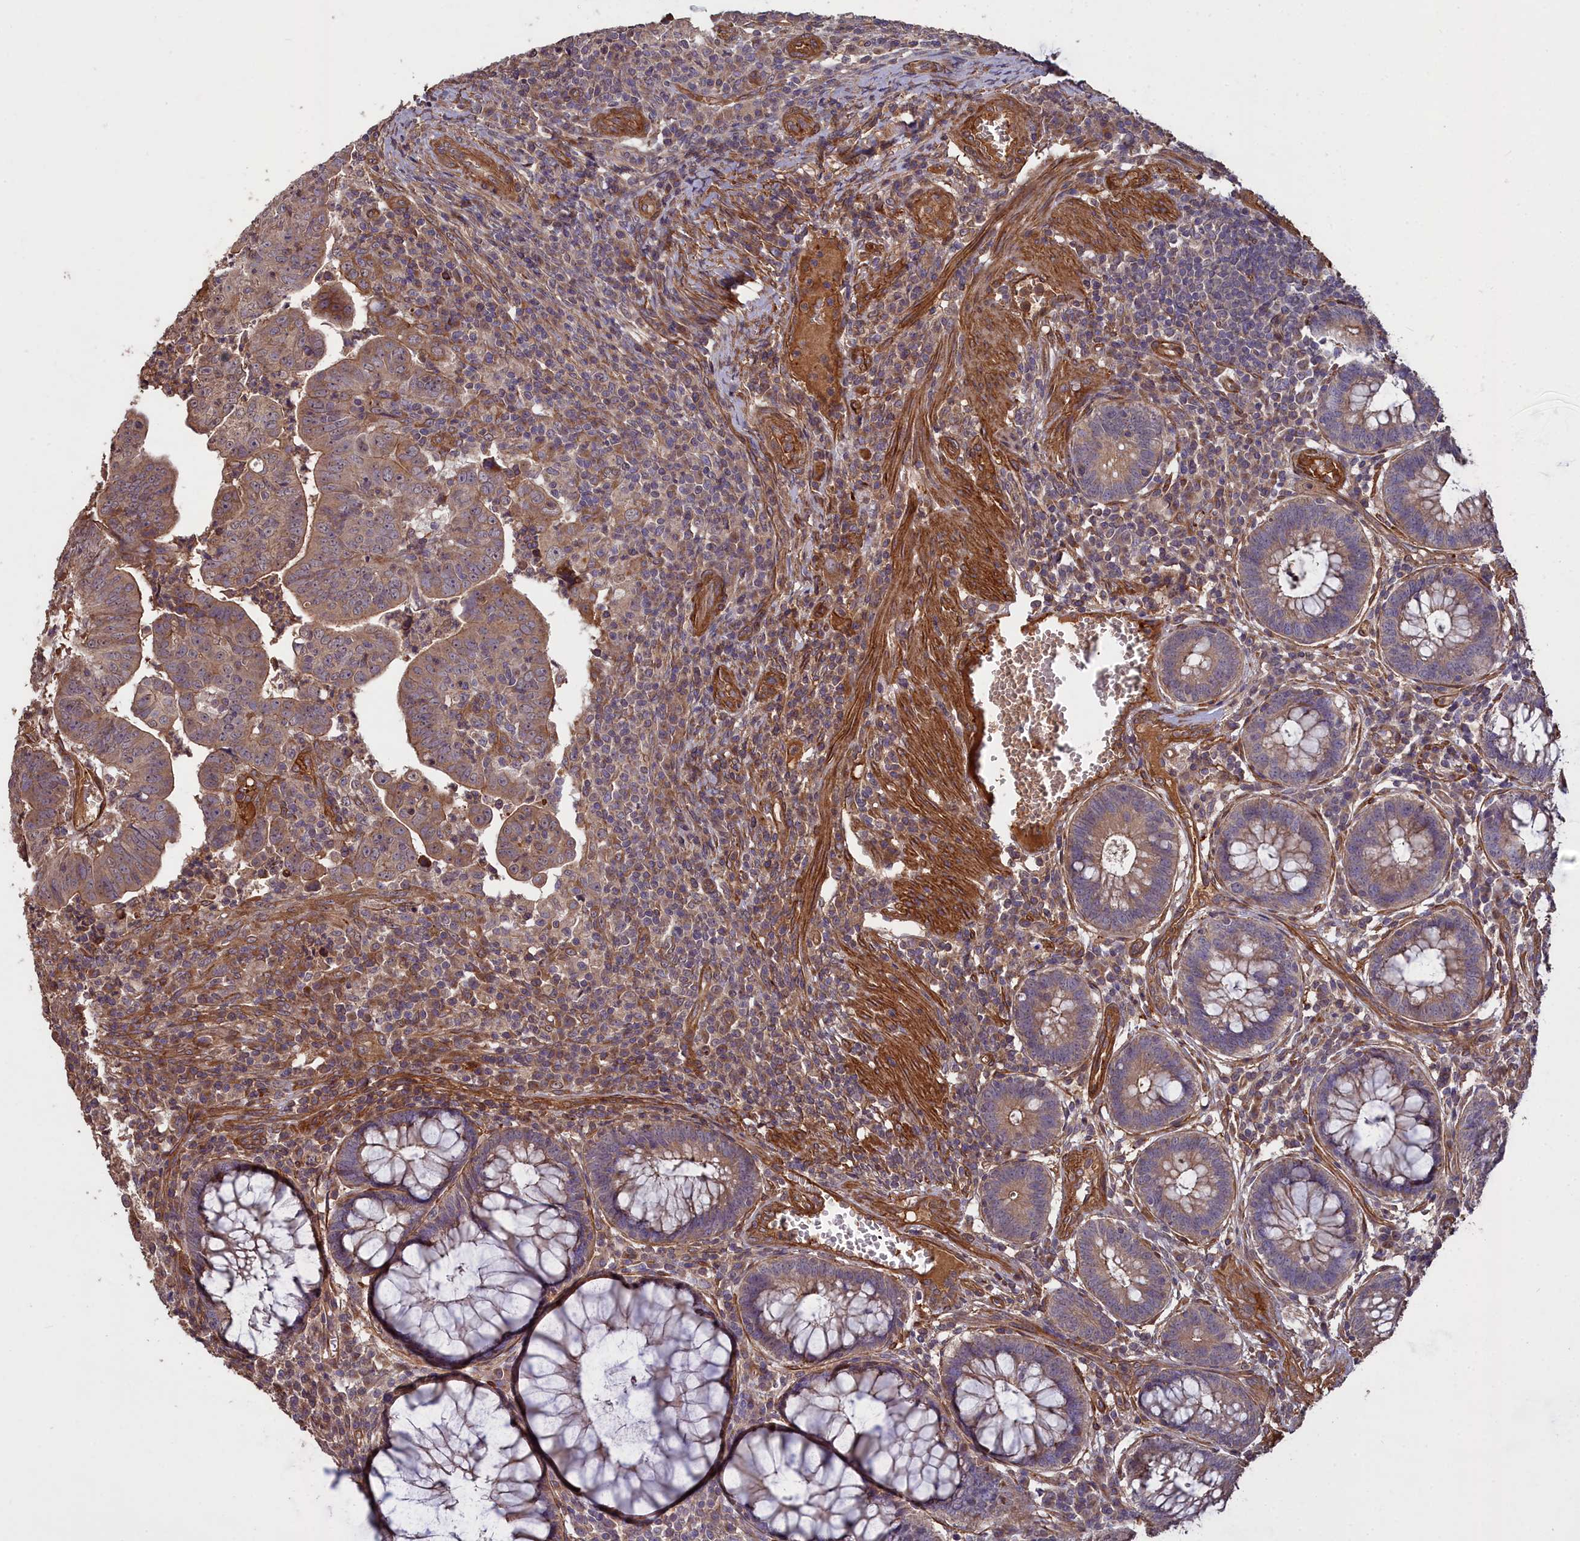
{"staining": {"intensity": "moderate", "quantity": ">75%", "location": "cytoplasmic/membranous"}, "tissue": "colorectal cancer", "cell_type": "Tumor cells", "image_type": "cancer", "snomed": [{"axis": "morphology", "description": "Adenocarcinoma, NOS"}, {"axis": "topography", "description": "Rectum"}], "caption": "Moderate cytoplasmic/membranous expression is identified in about >75% of tumor cells in colorectal cancer.", "gene": "ATP6V0A2", "patient": {"sex": "male", "age": 69}}